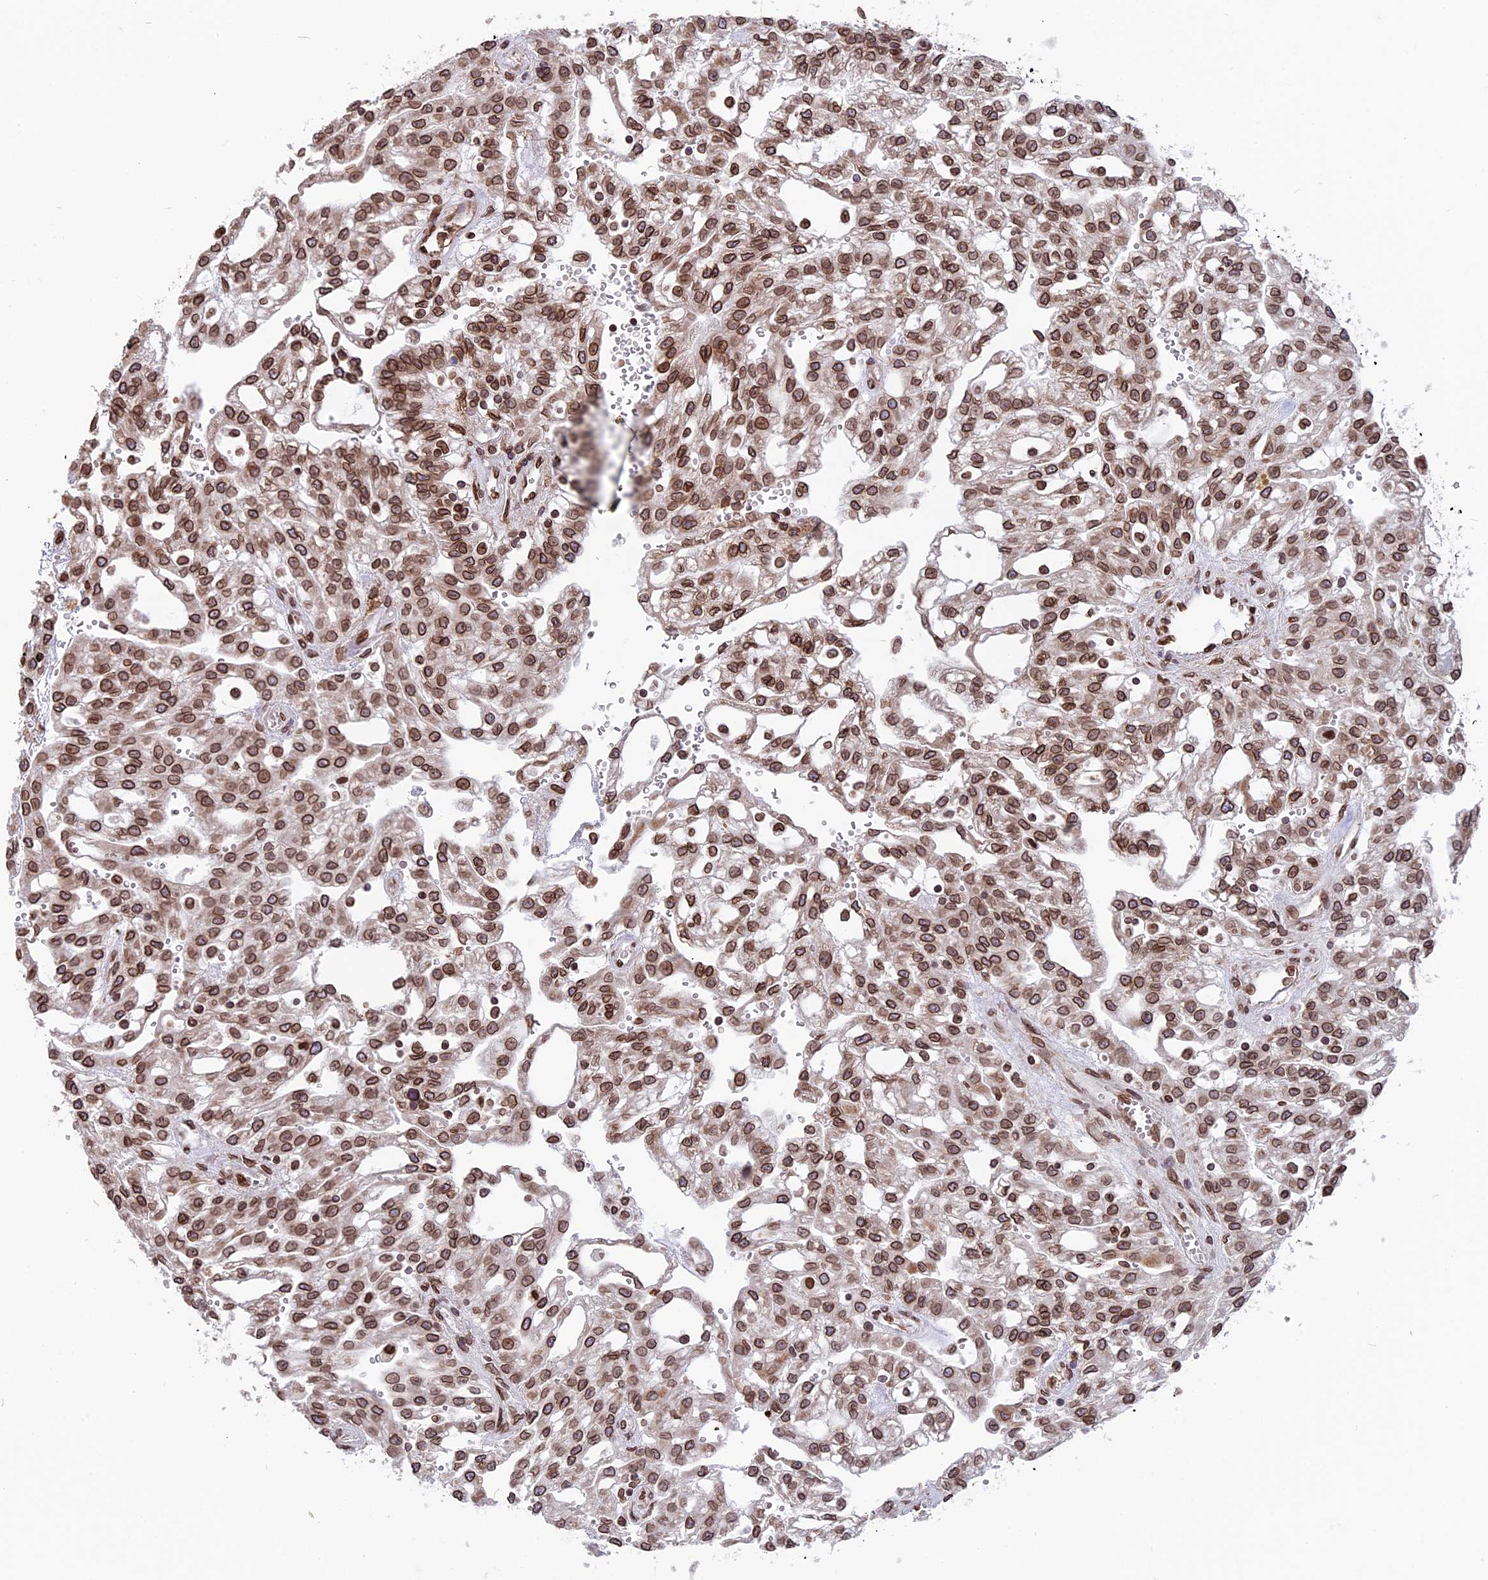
{"staining": {"intensity": "strong", "quantity": ">75%", "location": "cytoplasmic/membranous,nuclear"}, "tissue": "renal cancer", "cell_type": "Tumor cells", "image_type": "cancer", "snomed": [{"axis": "morphology", "description": "Adenocarcinoma, NOS"}, {"axis": "topography", "description": "Kidney"}], "caption": "Immunohistochemistry (IHC) photomicrograph of human renal cancer stained for a protein (brown), which exhibits high levels of strong cytoplasmic/membranous and nuclear positivity in about >75% of tumor cells.", "gene": "PTCHD4", "patient": {"sex": "male", "age": 63}}